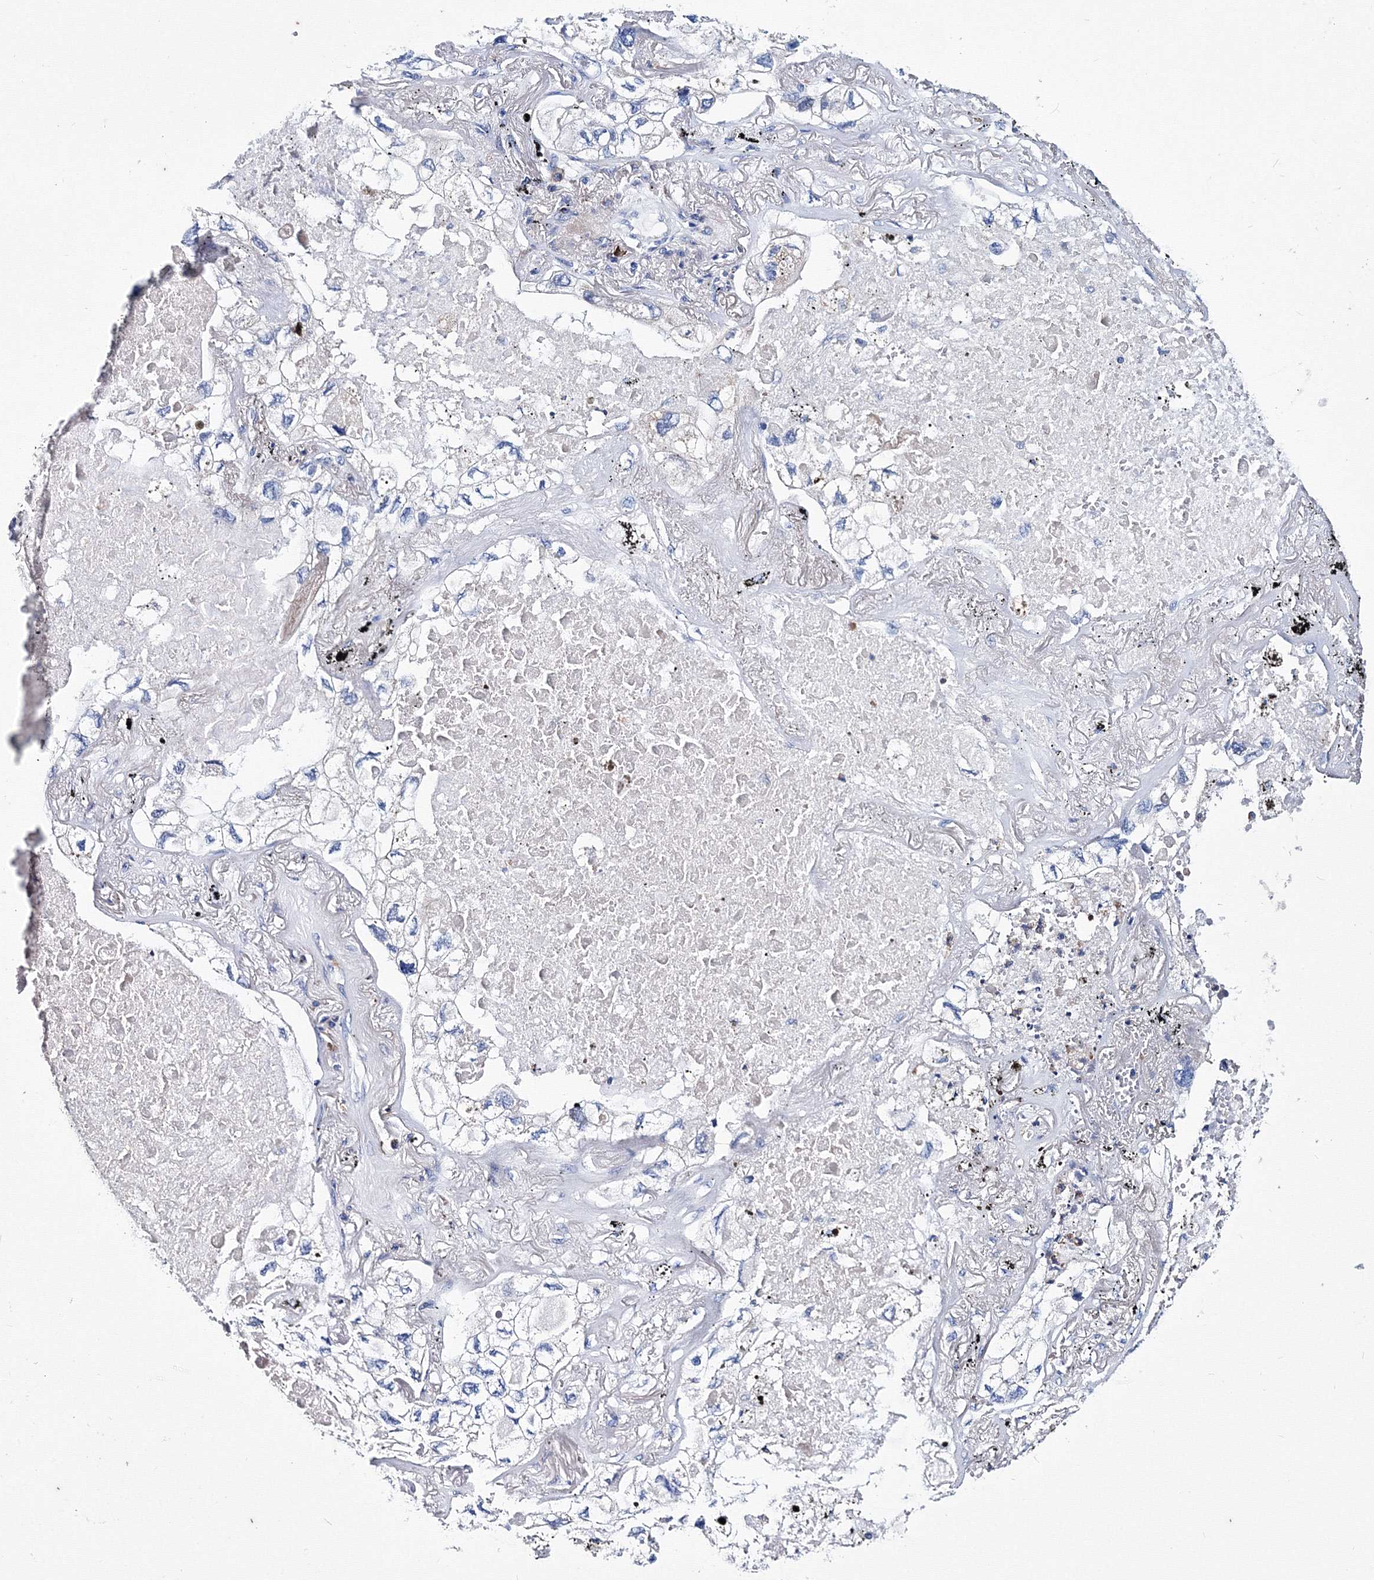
{"staining": {"intensity": "negative", "quantity": "none", "location": "none"}, "tissue": "lung cancer", "cell_type": "Tumor cells", "image_type": "cancer", "snomed": [{"axis": "morphology", "description": "Adenocarcinoma, NOS"}, {"axis": "topography", "description": "Lung"}], "caption": "Human lung cancer stained for a protein using IHC shows no staining in tumor cells.", "gene": "TRPM2", "patient": {"sex": "male", "age": 65}}